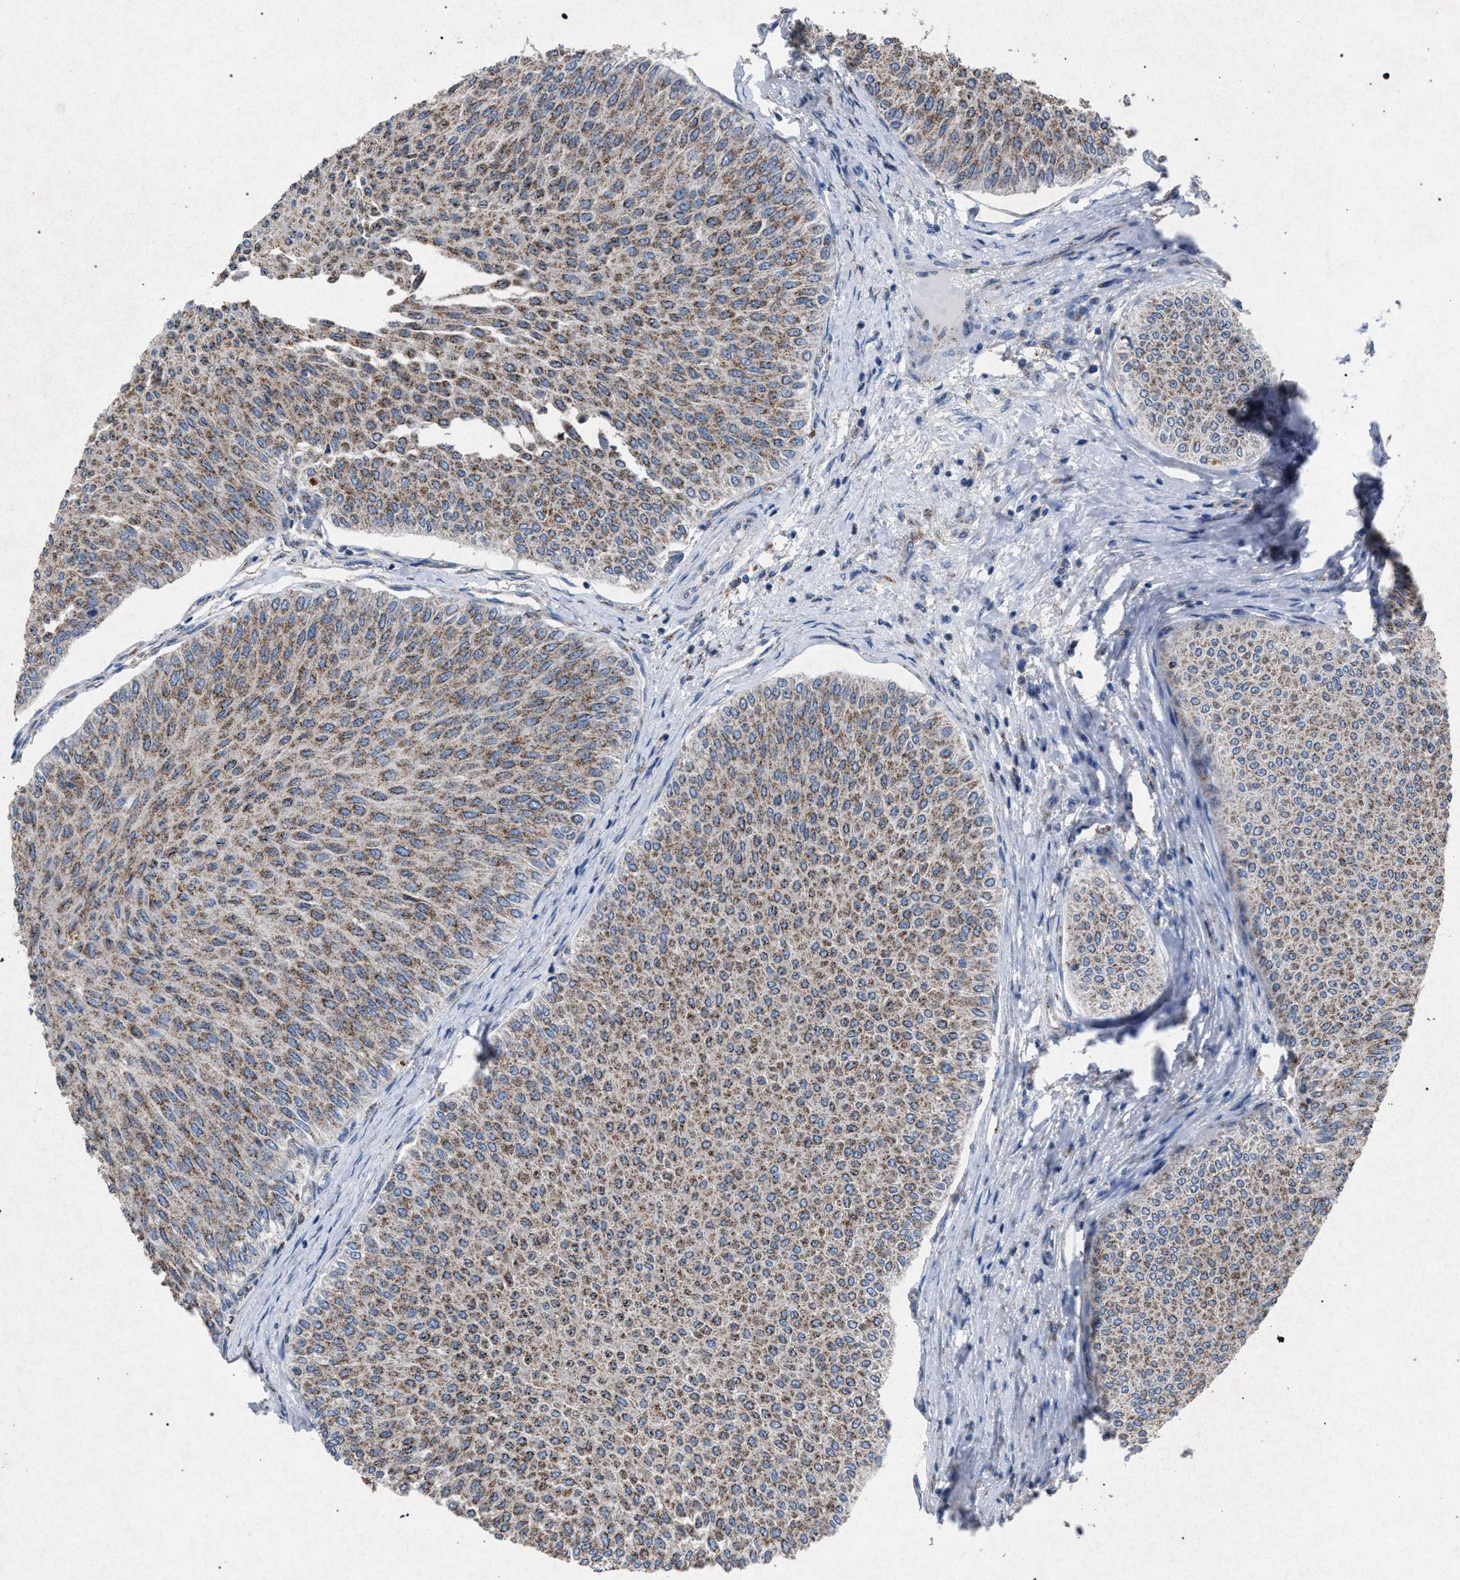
{"staining": {"intensity": "moderate", "quantity": ">75%", "location": "cytoplasmic/membranous"}, "tissue": "urothelial cancer", "cell_type": "Tumor cells", "image_type": "cancer", "snomed": [{"axis": "morphology", "description": "Urothelial carcinoma, Low grade"}, {"axis": "topography", "description": "Urinary bladder"}], "caption": "Tumor cells demonstrate moderate cytoplasmic/membranous positivity in approximately >75% of cells in urothelial cancer. The staining was performed using DAB, with brown indicating positive protein expression. Nuclei are stained blue with hematoxylin.", "gene": "HSD17B4", "patient": {"sex": "male", "age": 78}}